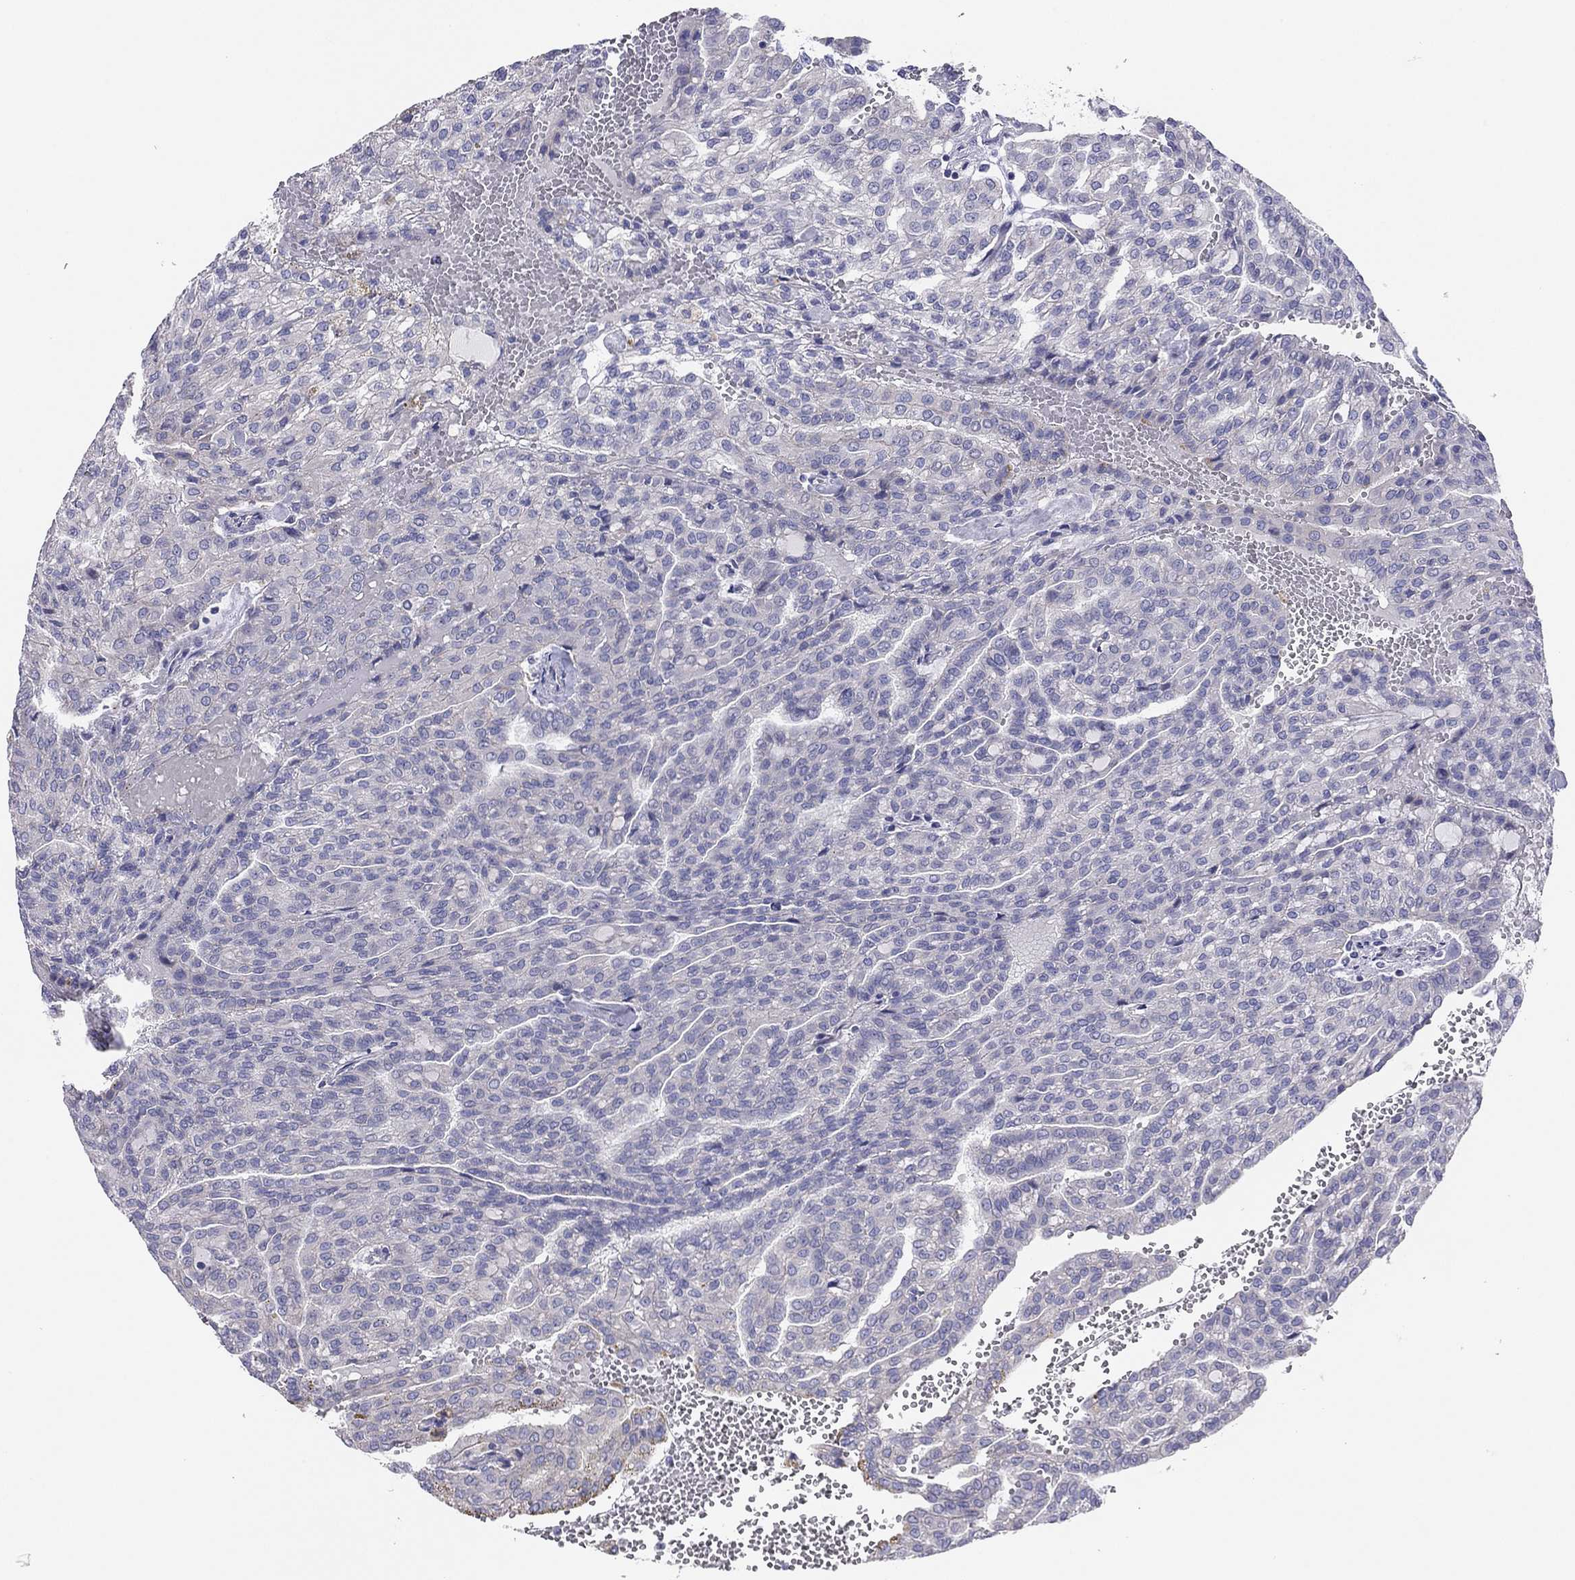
{"staining": {"intensity": "negative", "quantity": "none", "location": "none"}, "tissue": "renal cancer", "cell_type": "Tumor cells", "image_type": "cancer", "snomed": [{"axis": "morphology", "description": "Adenocarcinoma, NOS"}, {"axis": "topography", "description": "Kidney"}], "caption": "An immunohistochemistry (IHC) histopathology image of renal adenocarcinoma is shown. There is no staining in tumor cells of renal adenocarcinoma.", "gene": "MGAT4C", "patient": {"sex": "male", "age": 63}}